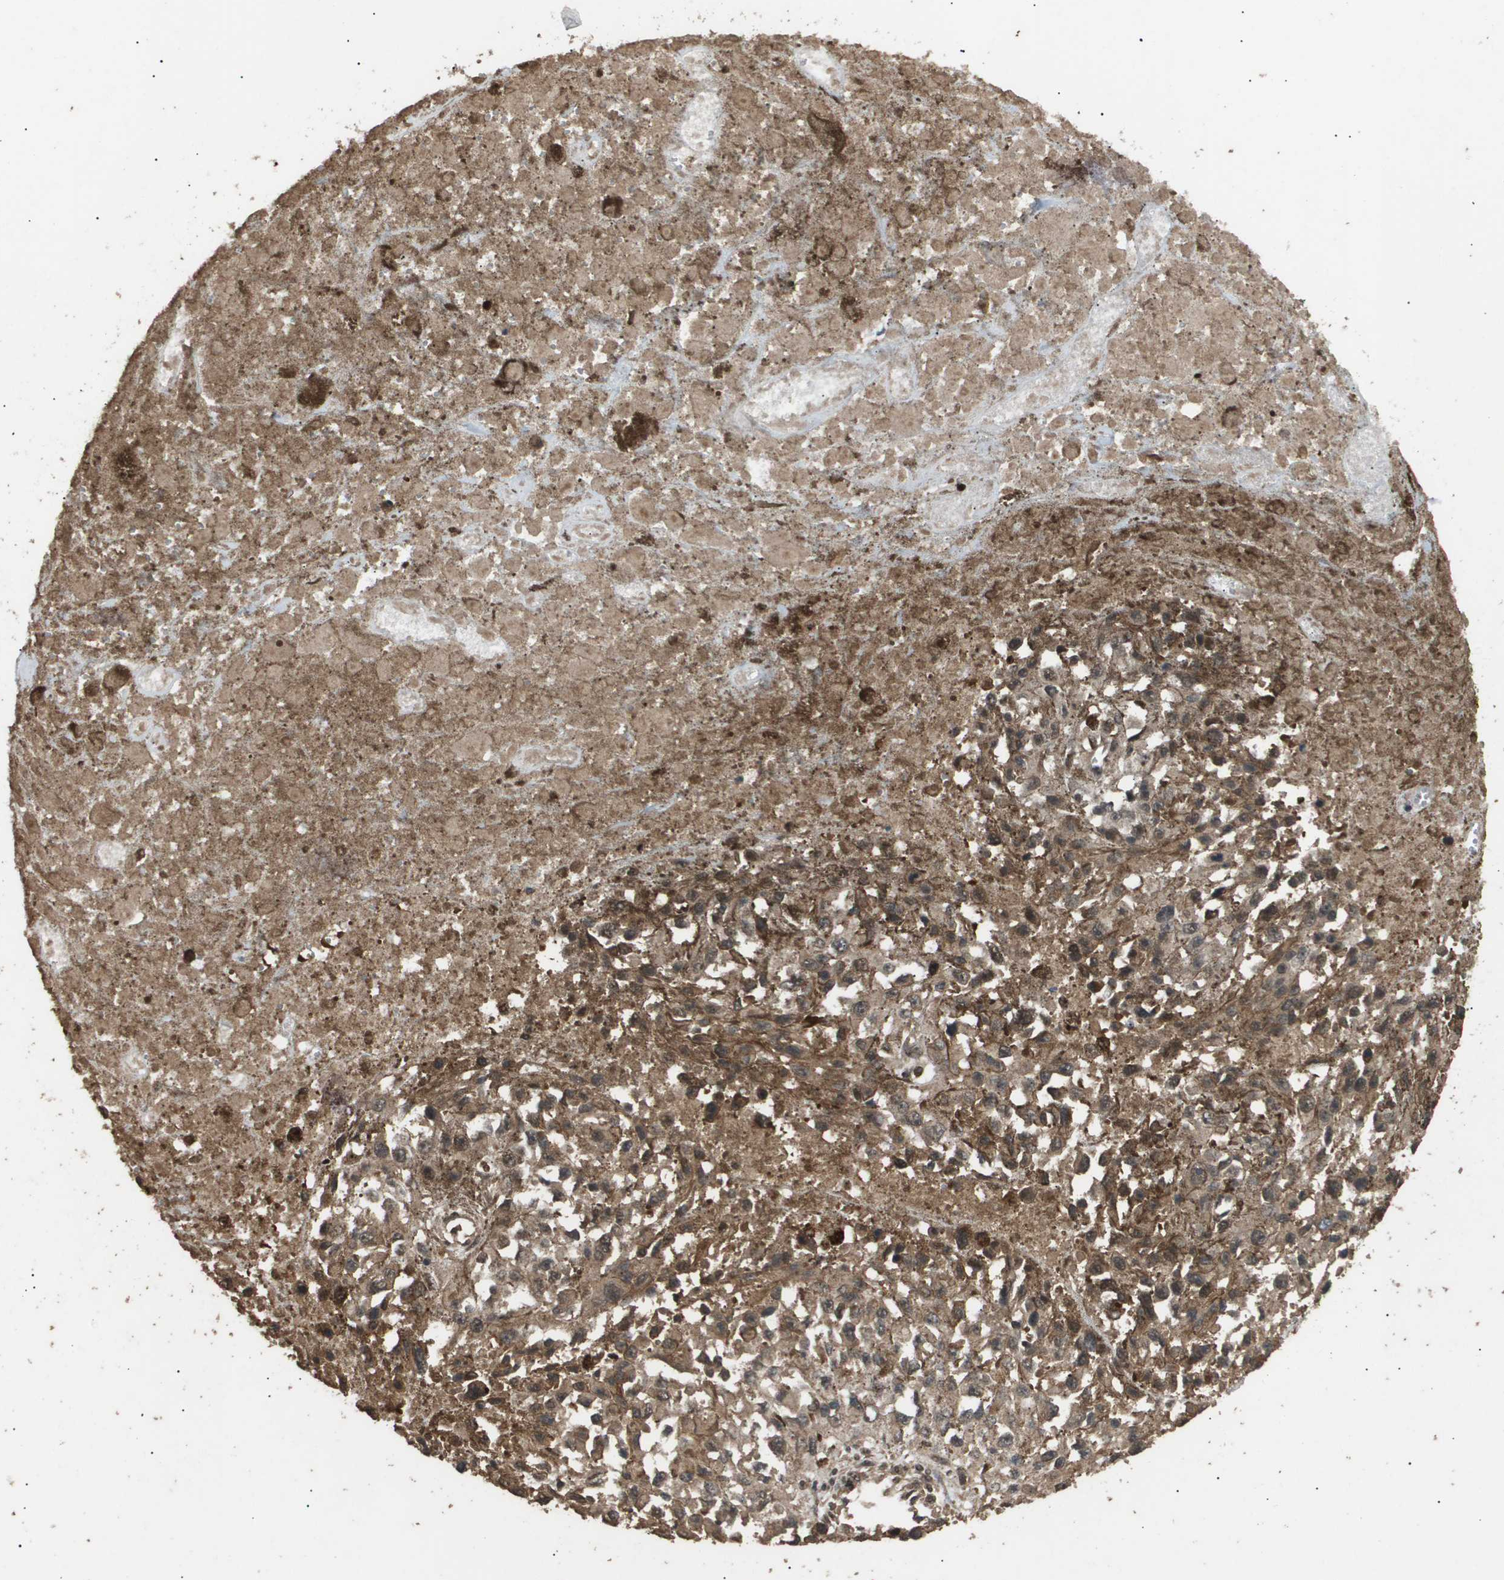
{"staining": {"intensity": "moderate", "quantity": ">75%", "location": "cytoplasmic/membranous"}, "tissue": "melanoma", "cell_type": "Tumor cells", "image_type": "cancer", "snomed": [{"axis": "morphology", "description": "Malignant melanoma, Metastatic site"}, {"axis": "topography", "description": "Lymph node"}], "caption": "A brown stain labels moderate cytoplasmic/membranous expression of a protein in human melanoma tumor cells.", "gene": "ING1", "patient": {"sex": "male", "age": 59}}